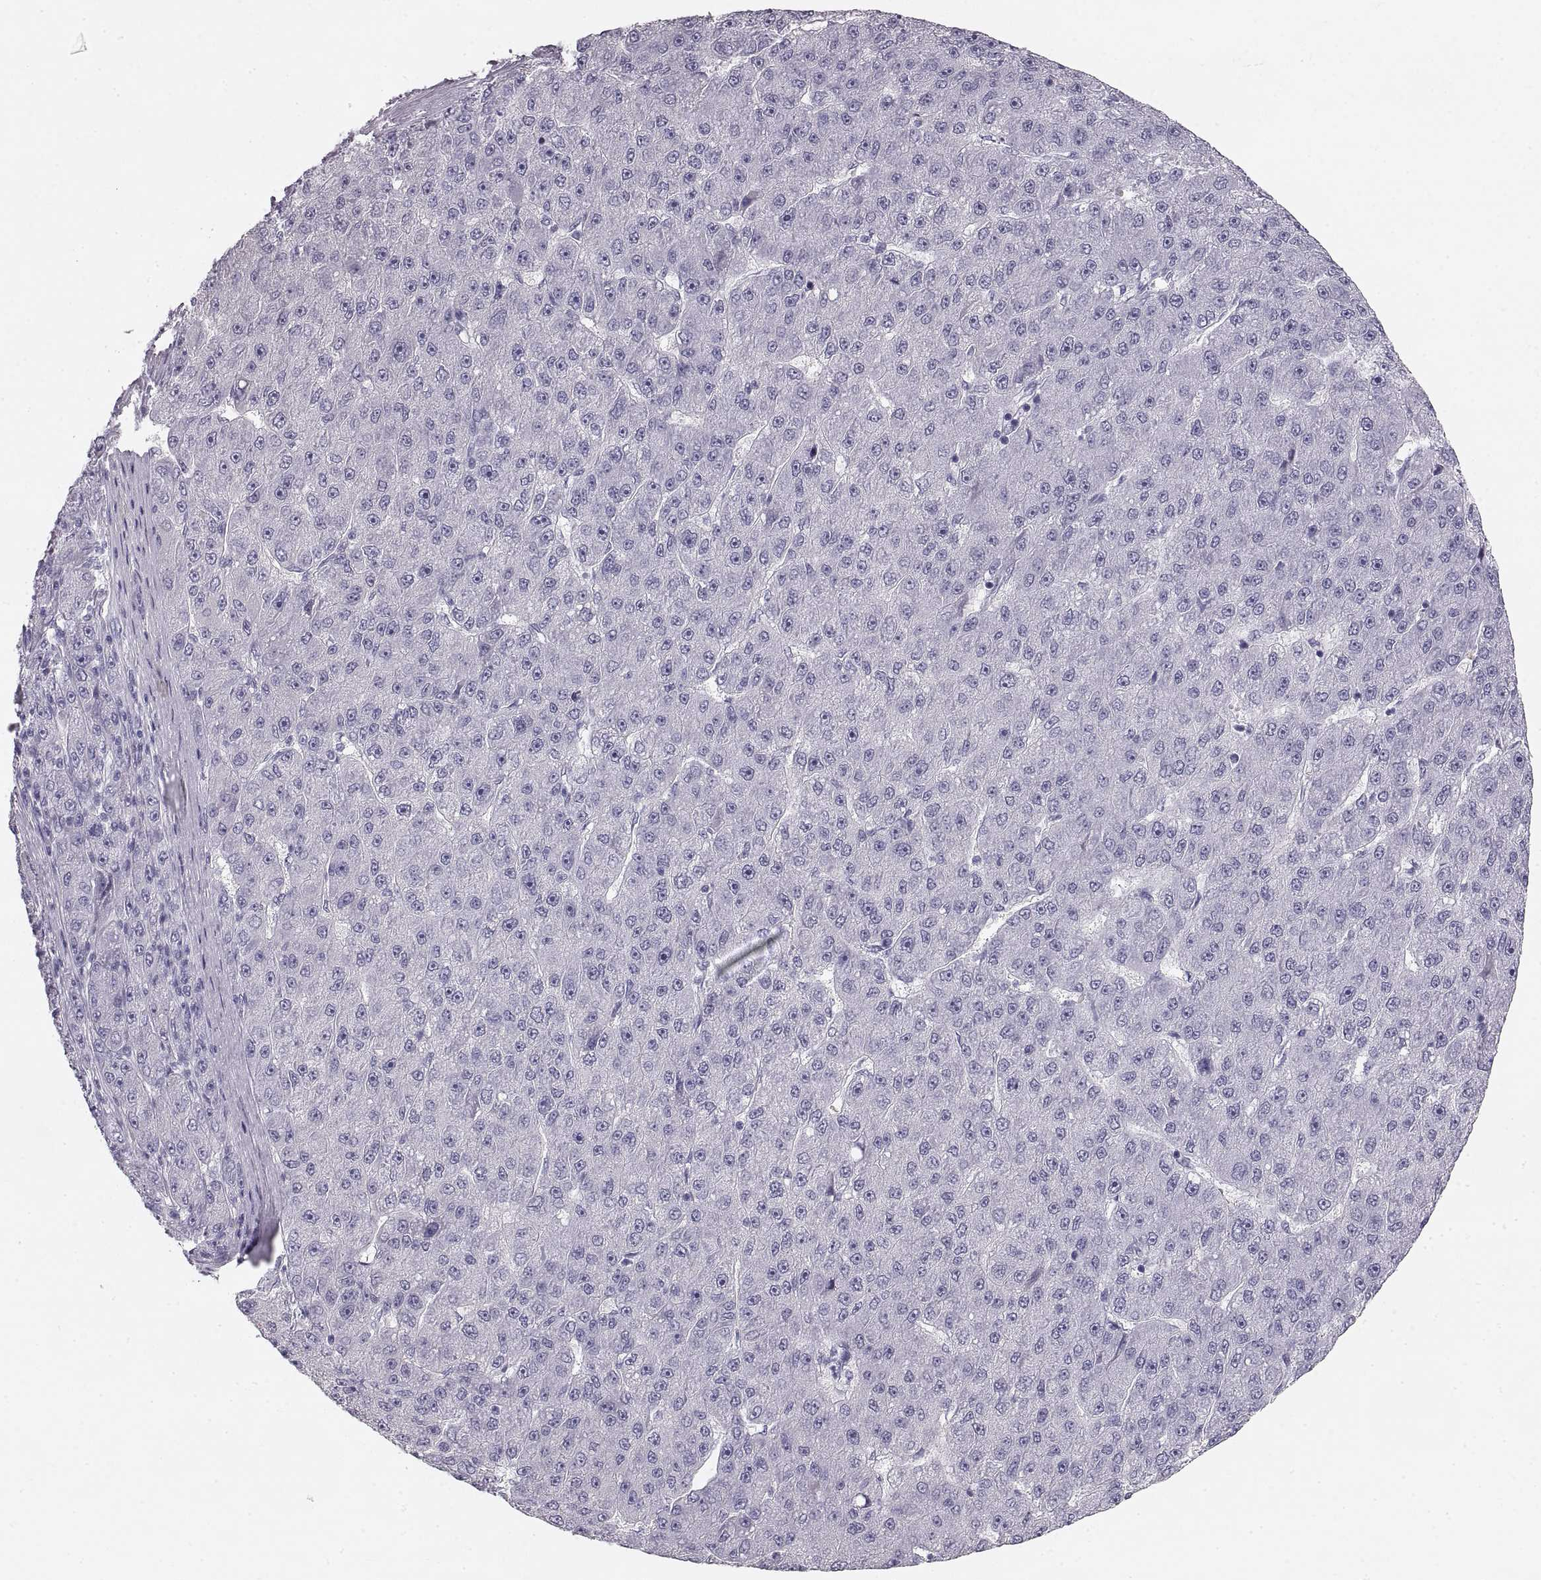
{"staining": {"intensity": "negative", "quantity": "none", "location": "none"}, "tissue": "liver cancer", "cell_type": "Tumor cells", "image_type": "cancer", "snomed": [{"axis": "morphology", "description": "Carcinoma, Hepatocellular, NOS"}, {"axis": "topography", "description": "Liver"}], "caption": "Immunohistochemistry (IHC) of human liver hepatocellular carcinoma demonstrates no positivity in tumor cells.", "gene": "CRYAA", "patient": {"sex": "male", "age": 67}}